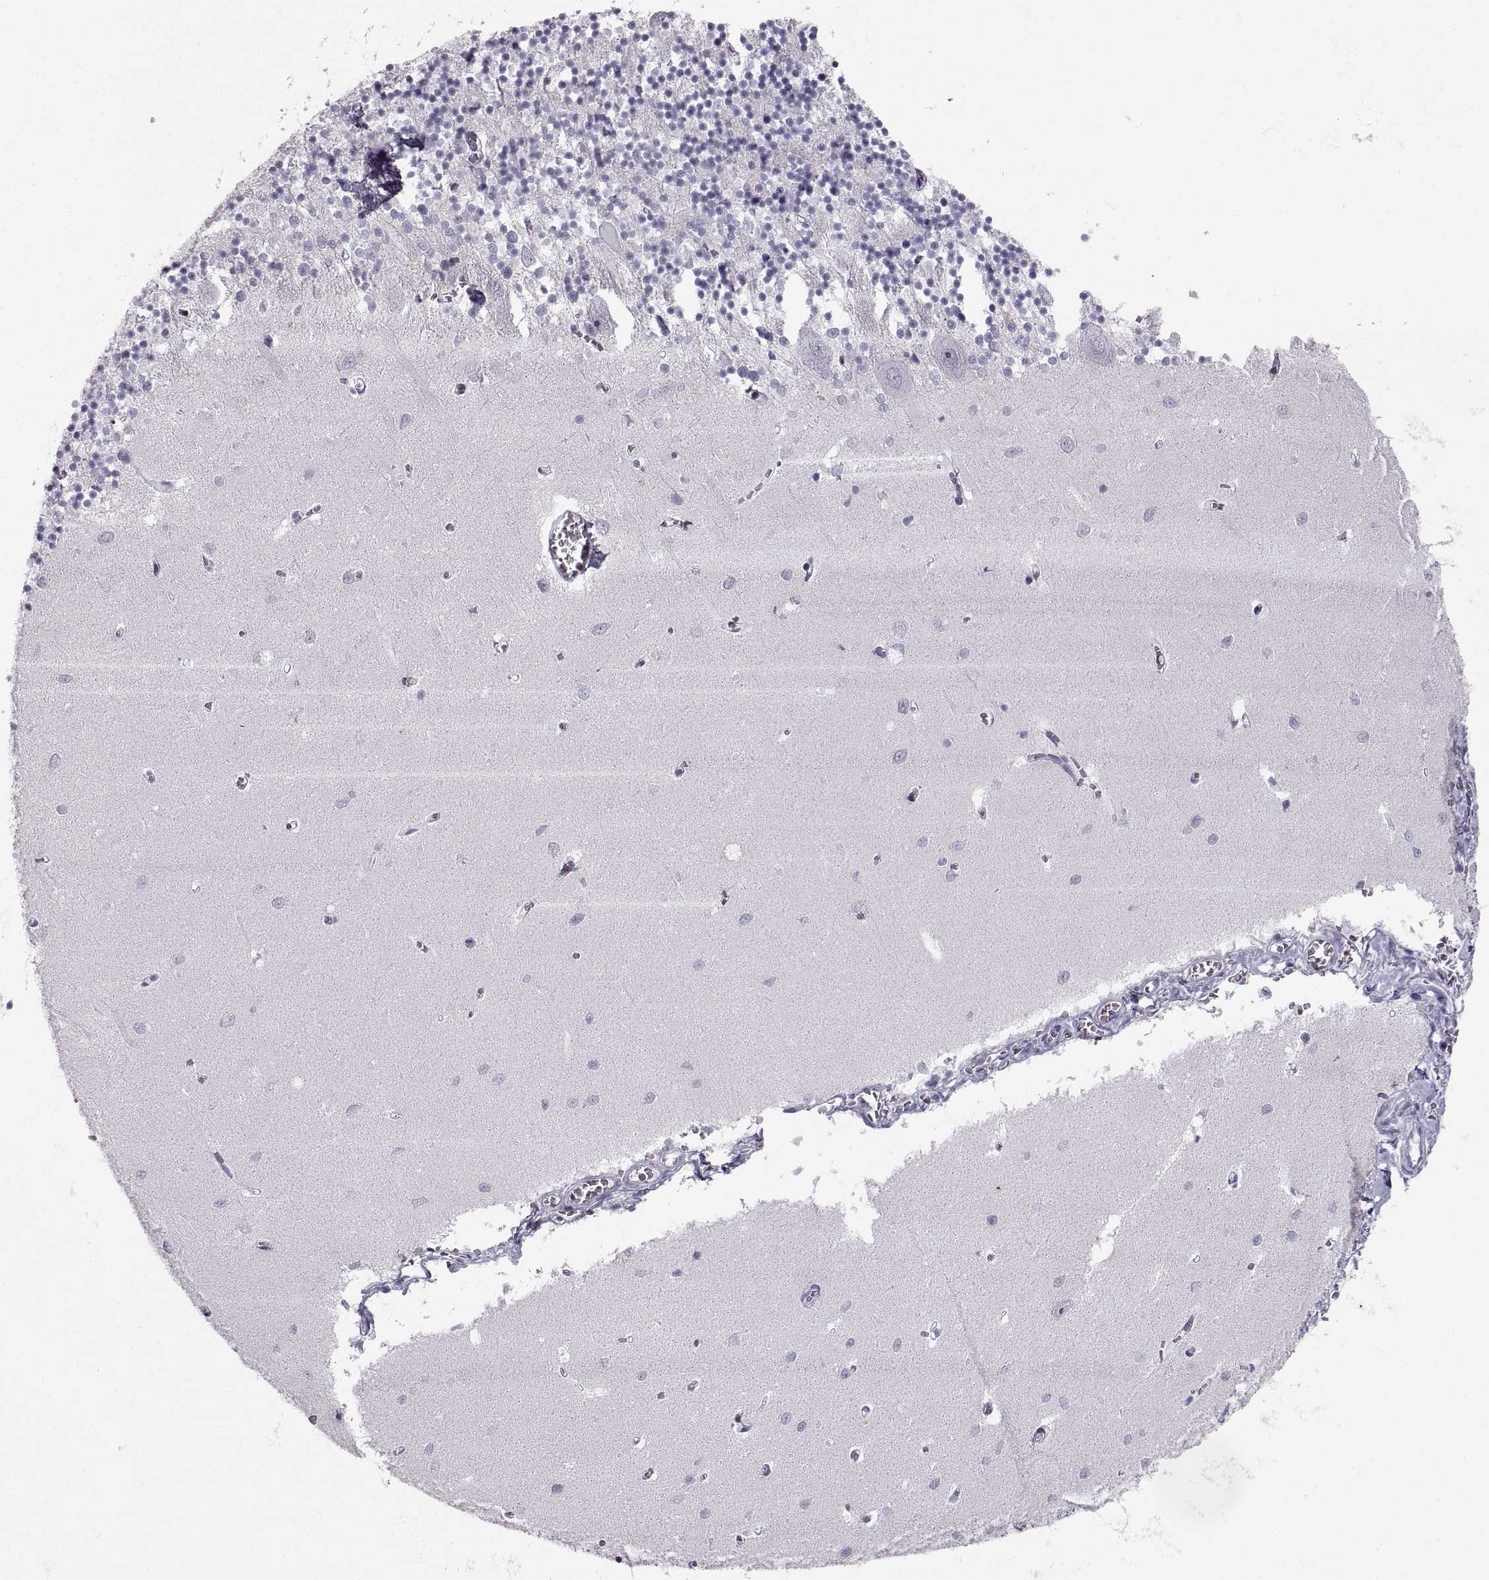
{"staining": {"intensity": "negative", "quantity": "none", "location": "none"}, "tissue": "cerebellum", "cell_type": "Cells in granular layer", "image_type": "normal", "snomed": [{"axis": "morphology", "description": "Normal tissue, NOS"}, {"axis": "topography", "description": "Cerebellum"}], "caption": "A high-resolution histopathology image shows IHC staining of benign cerebellum, which displays no significant staining in cells in granular layer. (DAB immunohistochemistry (IHC) with hematoxylin counter stain).", "gene": "ZNF185", "patient": {"sex": "female", "age": 64}}